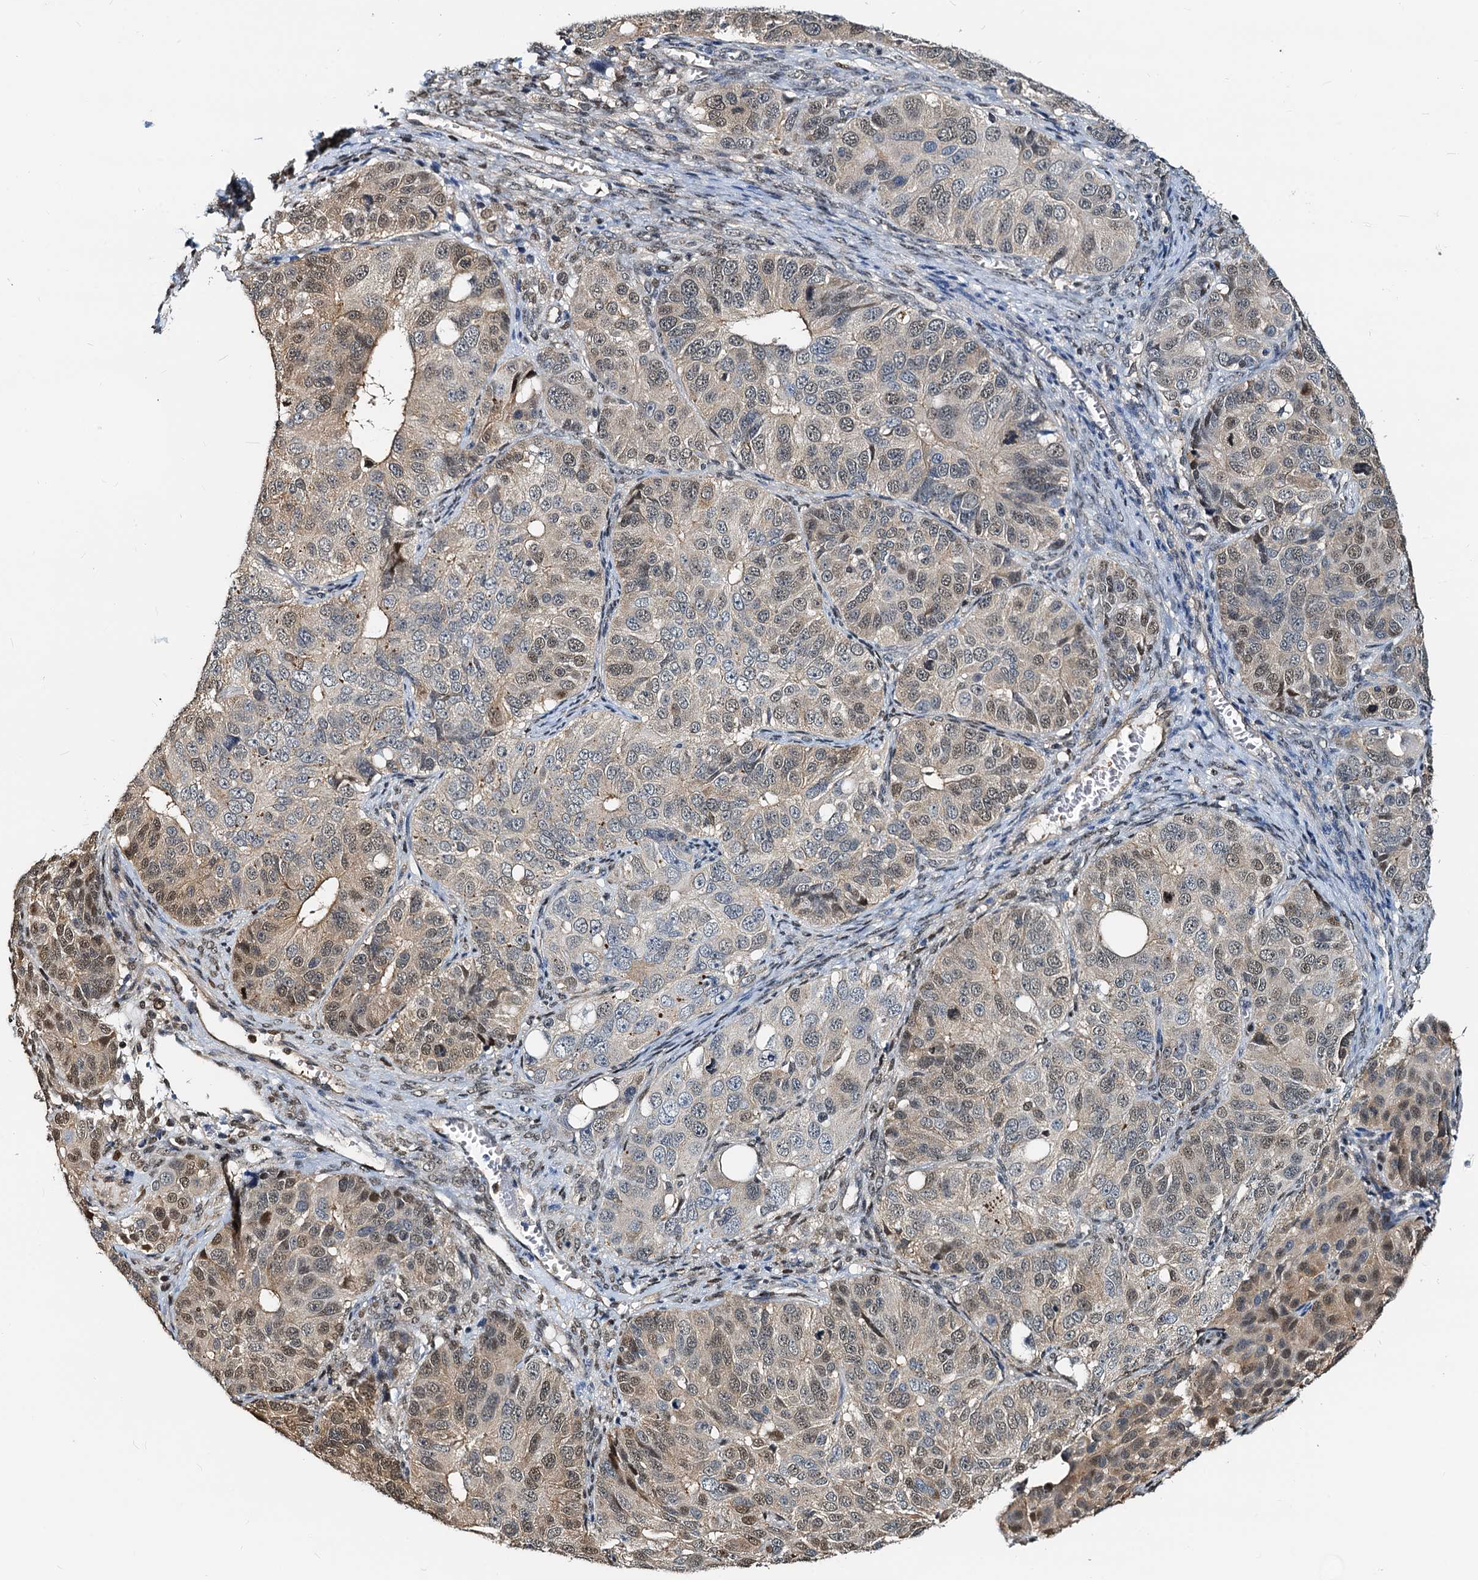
{"staining": {"intensity": "moderate", "quantity": "<25%", "location": "cytoplasmic/membranous,nuclear"}, "tissue": "ovarian cancer", "cell_type": "Tumor cells", "image_type": "cancer", "snomed": [{"axis": "morphology", "description": "Carcinoma, endometroid"}, {"axis": "topography", "description": "Ovary"}], "caption": "Immunohistochemistry (IHC) staining of ovarian cancer, which displays low levels of moderate cytoplasmic/membranous and nuclear positivity in approximately <25% of tumor cells indicating moderate cytoplasmic/membranous and nuclear protein positivity. The staining was performed using DAB (brown) for protein detection and nuclei were counterstained in hematoxylin (blue).", "gene": "PTGES3", "patient": {"sex": "female", "age": 51}}